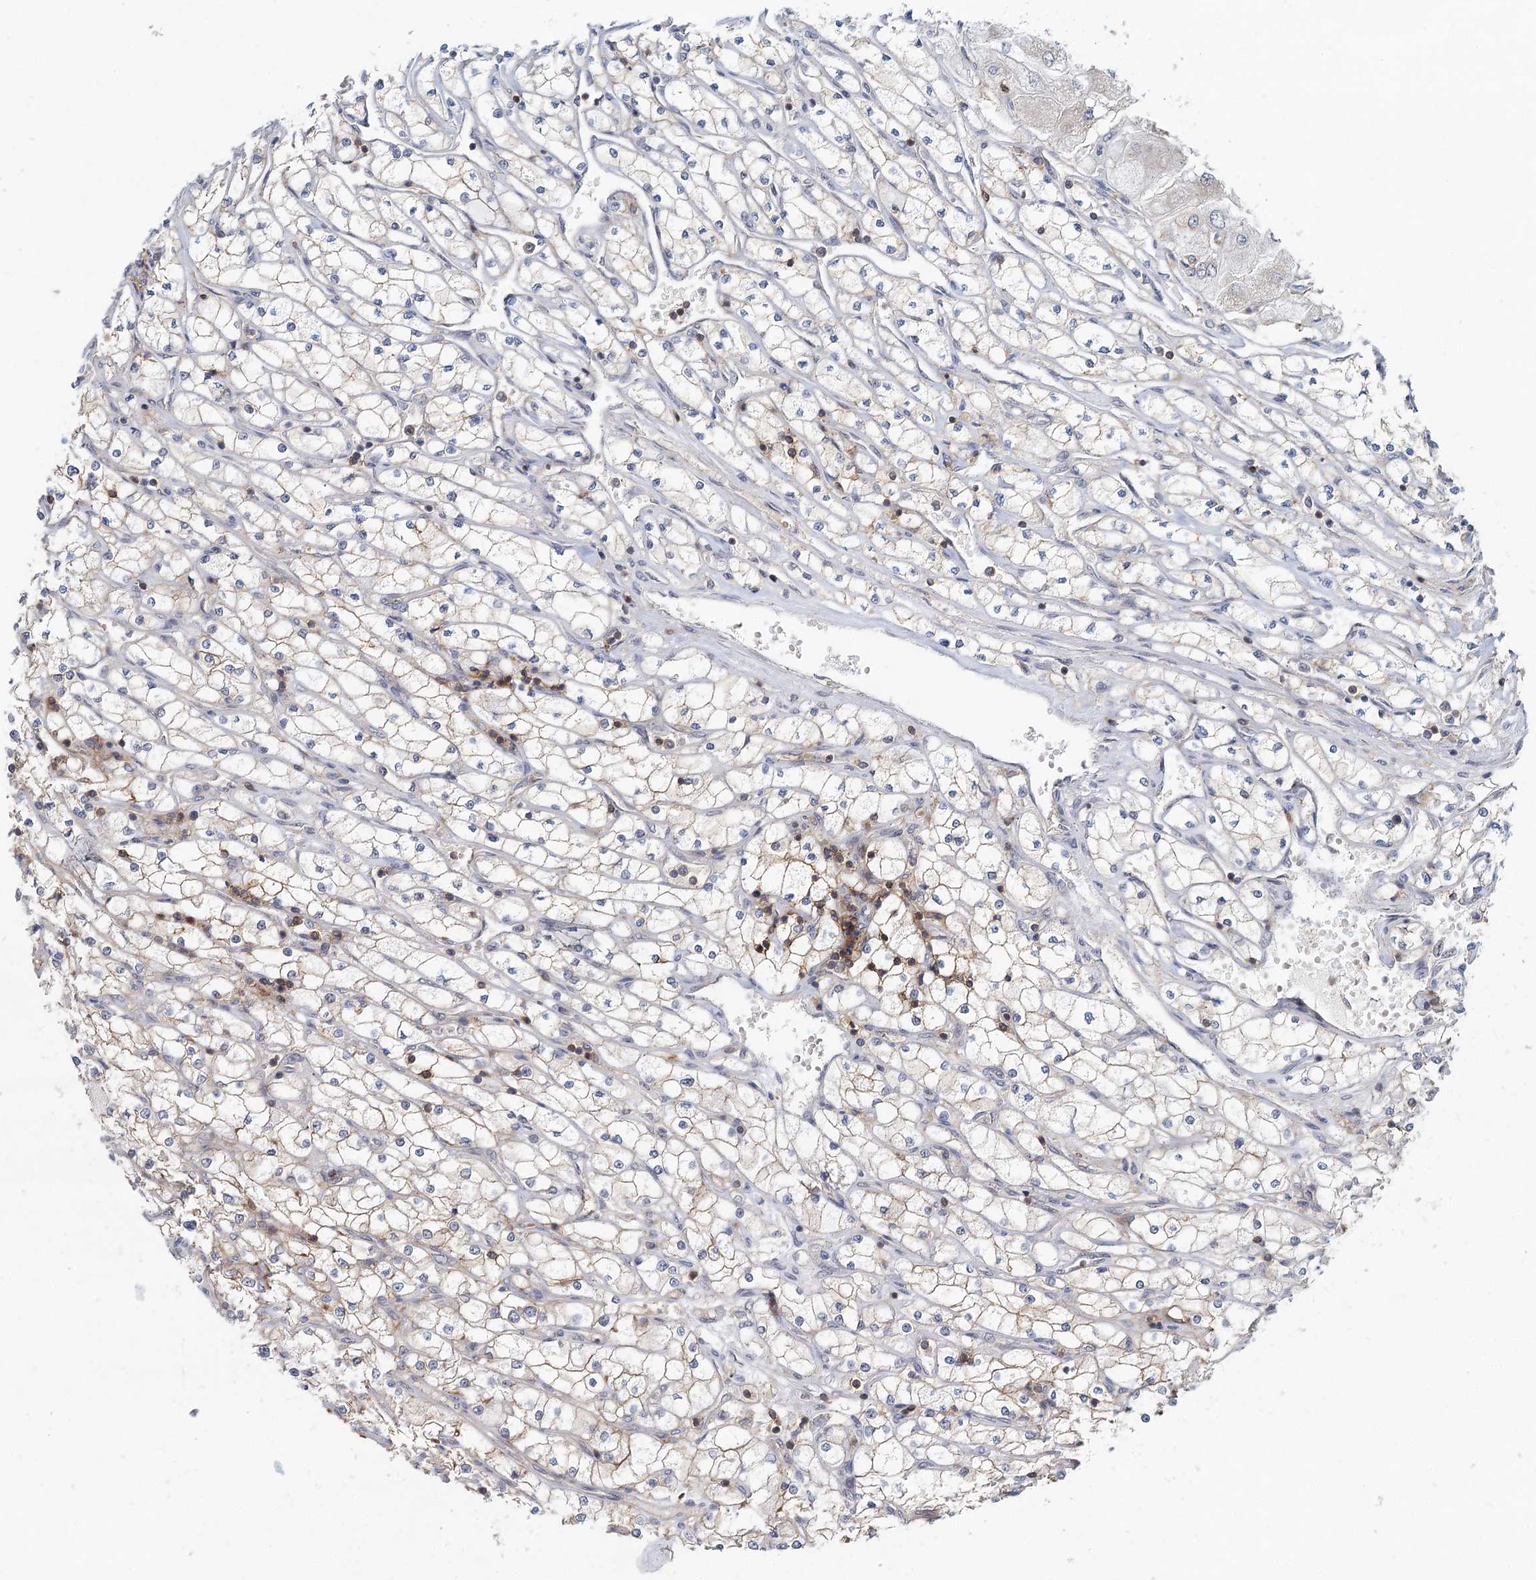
{"staining": {"intensity": "negative", "quantity": "none", "location": "none"}, "tissue": "renal cancer", "cell_type": "Tumor cells", "image_type": "cancer", "snomed": [{"axis": "morphology", "description": "Adenocarcinoma, NOS"}, {"axis": "topography", "description": "Kidney"}], "caption": "DAB immunohistochemical staining of renal adenocarcinoma displays no significant staining in tumor cells.", "gene": "CDC42SE2", "patient": {"sex": "male", "age": 80}}